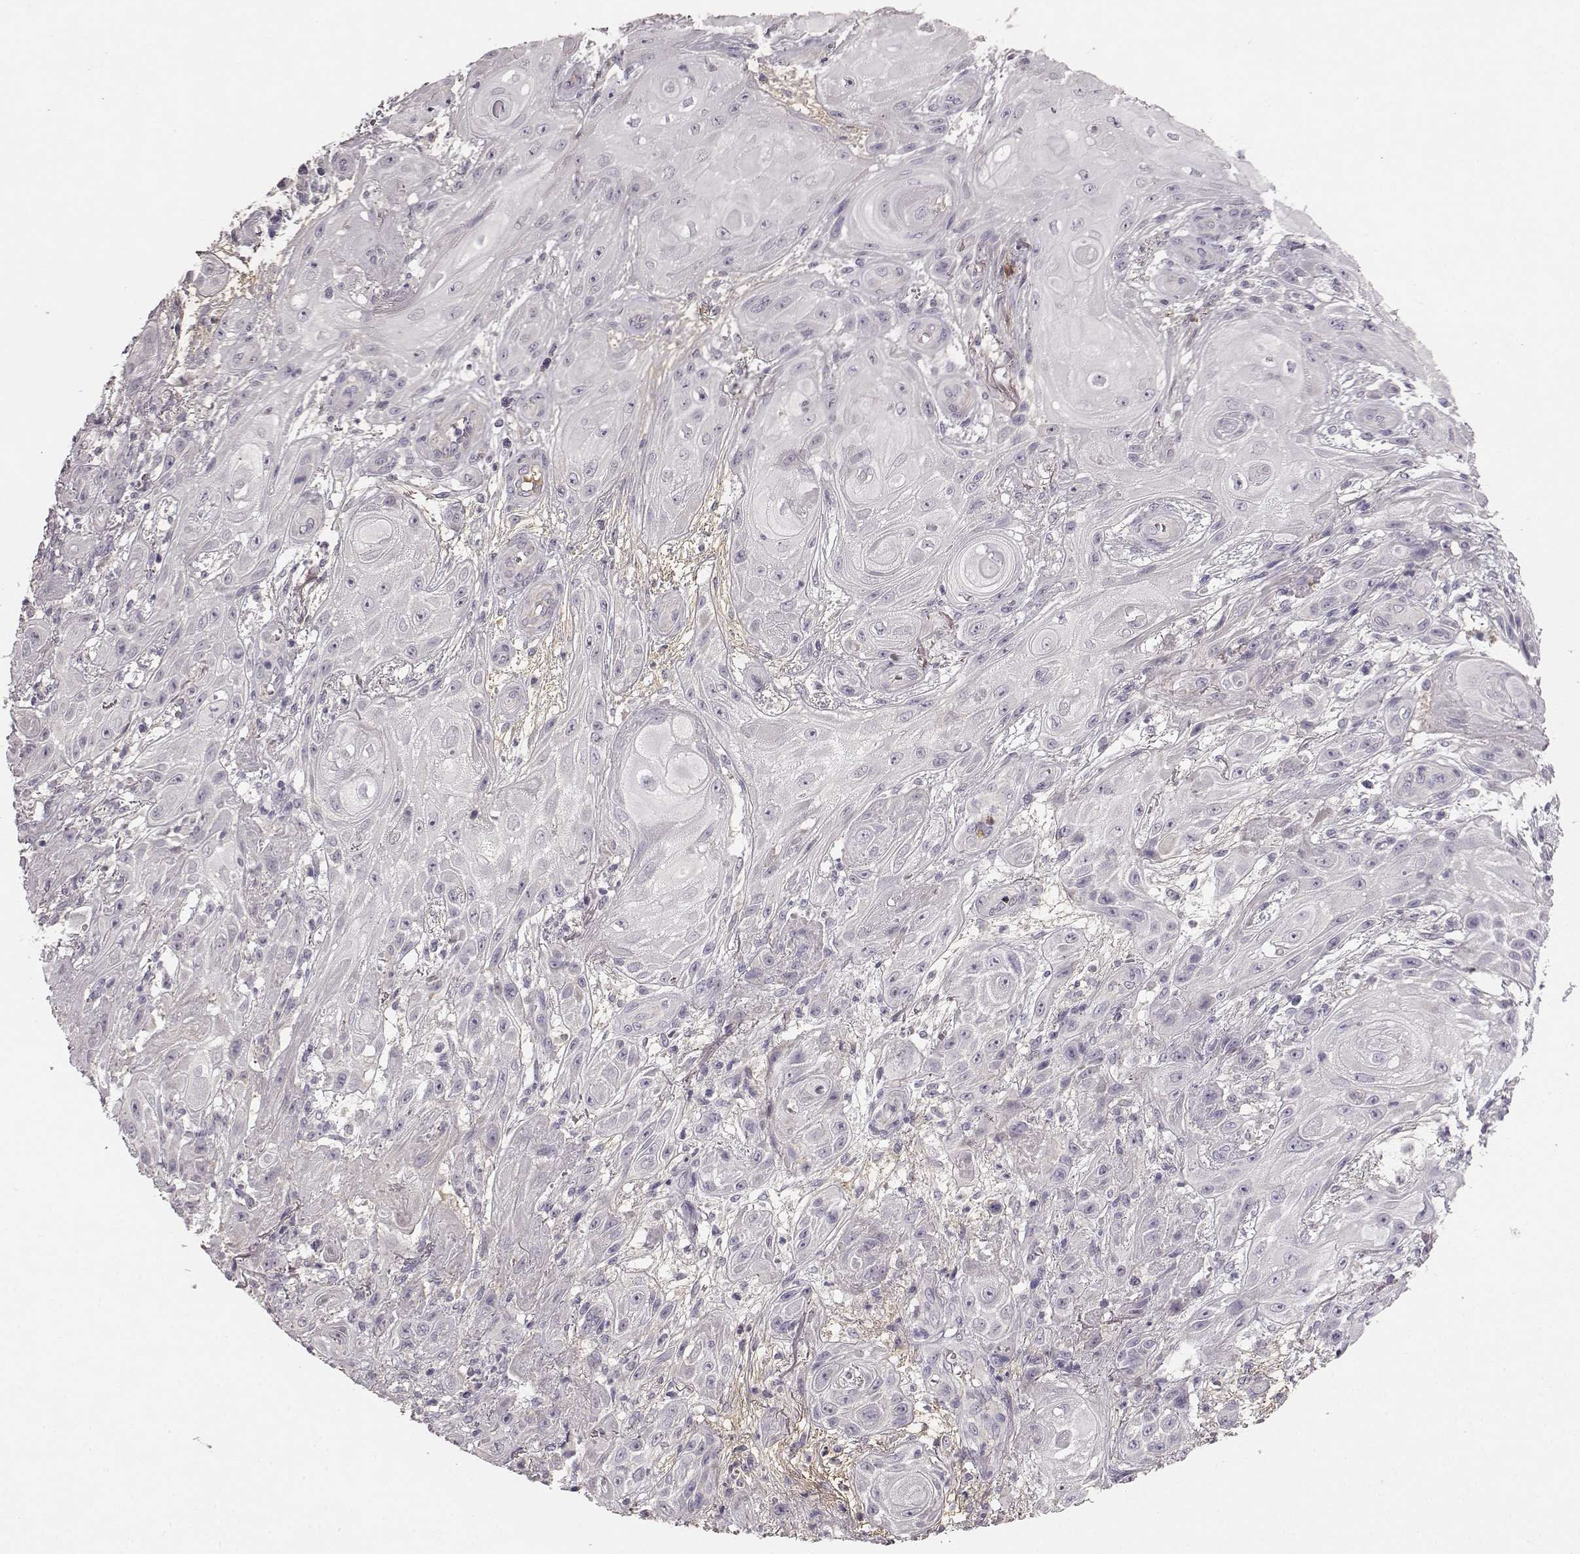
{"staining": {"intensity": "negative", "quantity": "none", "location": "none"}, "tissue": "skin cancer", "cell_type": "Tumor cells", "image_type": "cancer", "snomed": [{"axis": "morphology", "description": "Squamous cell carcinoma, NOS"}, {"axis": "topography", "description": "Skin"}], "caption": "High power microscopy photomicrograph of an immunohistochemistry histopathology image of skin cancer, revealing no significant positivity in tumor cells.", "gene": "YJEFN3", "patient": {"sex": "male", "age": 62}}